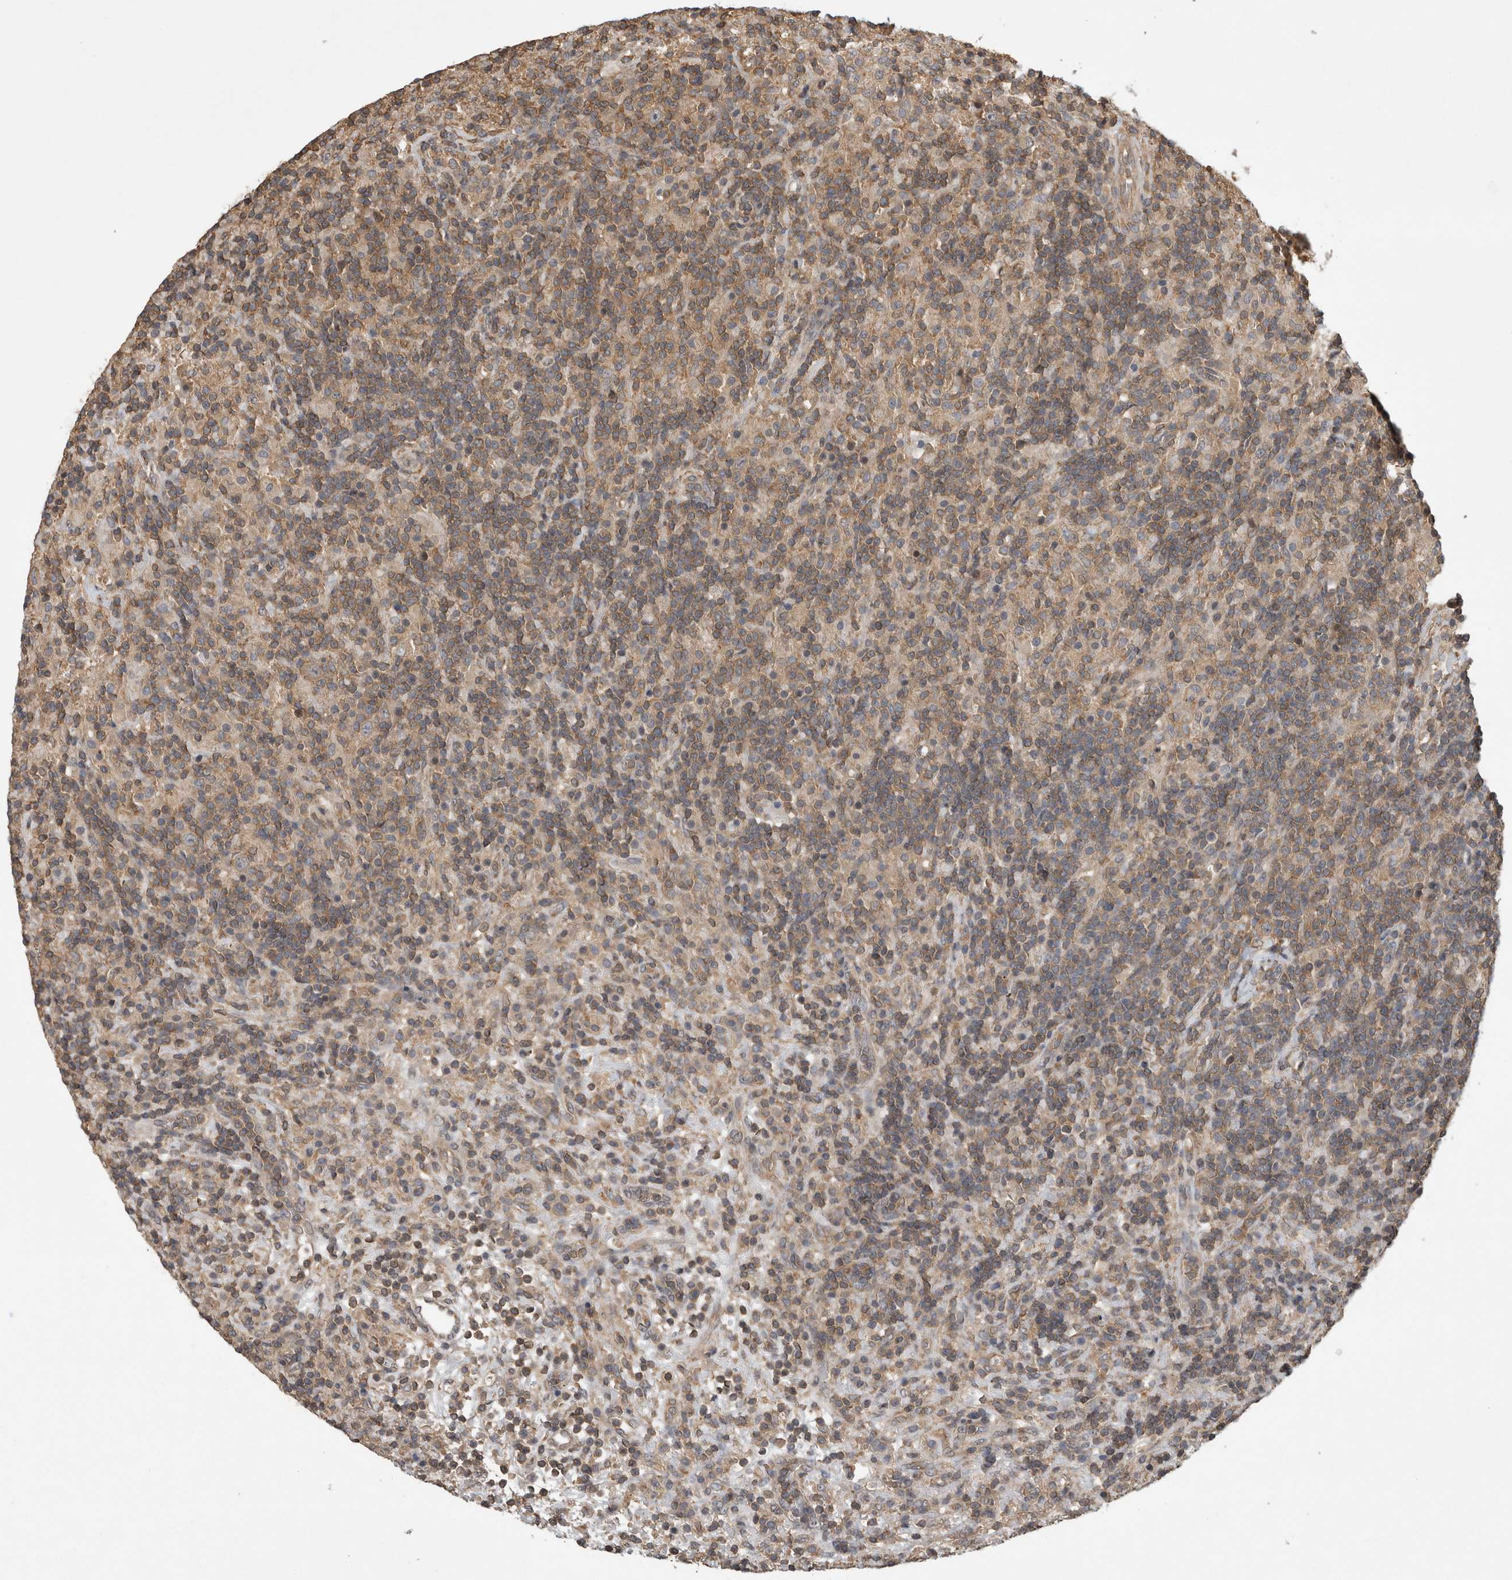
{"staining": {"intensity": "weak", "quantity": ">75%", "location": "cytoplasmic/membranous"}, "tissue": "lymphoma", "cell_type": "Tumor cells", "image_type": "cancer", "snomed": [{"axis": "morphology", "description": "Hodgkin's disease, NOS"}, {"axis": "topography", "description": "Lymph node"}], "caption": "Protein expression analysis of human lymphoma reveals weak cytoplasmic/membranous expression in about >75% of tumor cells. The staining was performed using DAB to visualize the protein expression in brown, while the nuclei were stained in blue with hematoxylin (Magnification: 20x).", "gene": "ATXN2", "patient": {"sex": "male", "age": 70}}